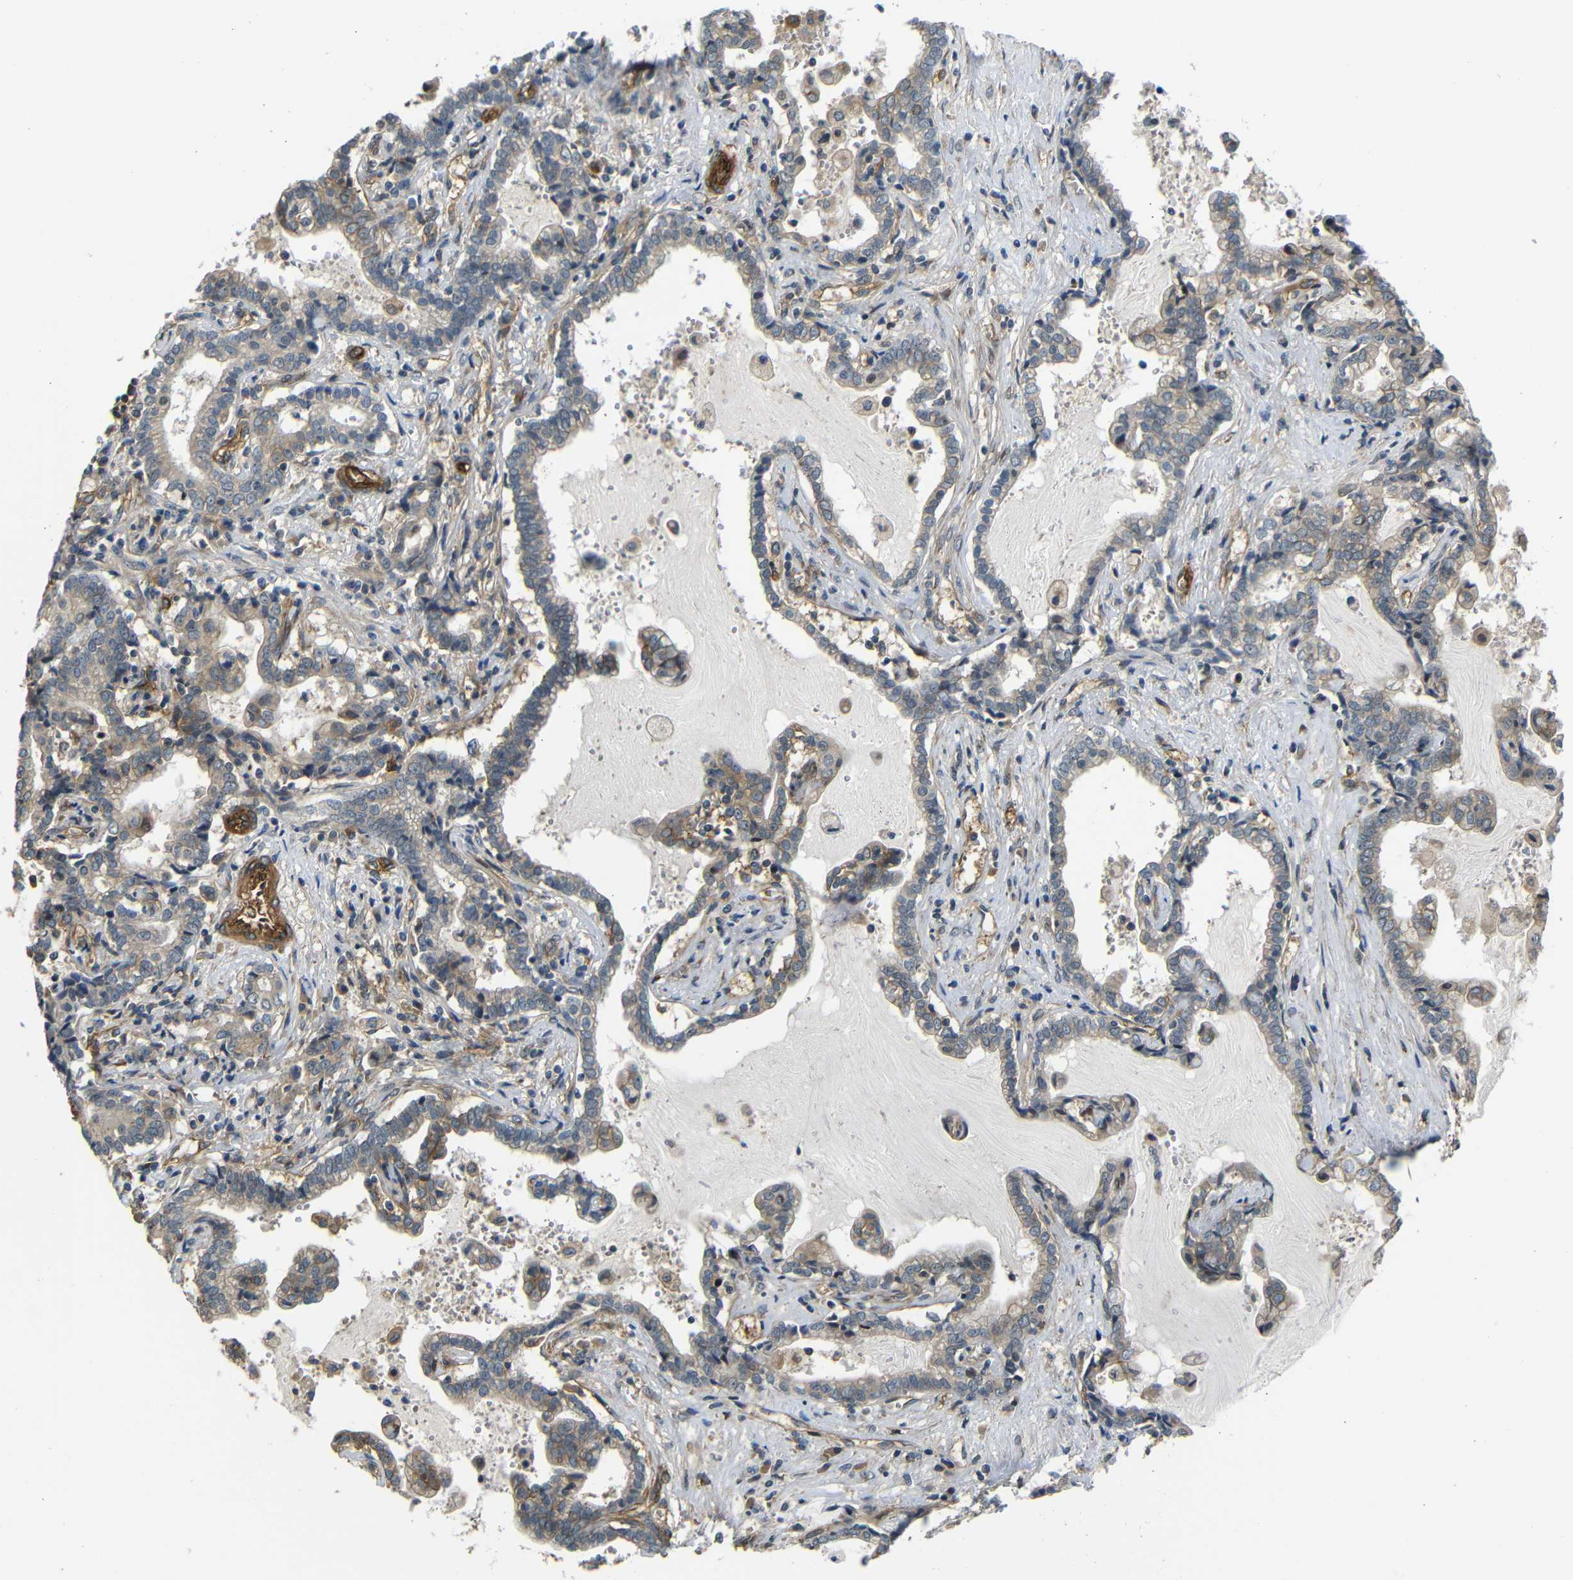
{"staining": {"intensity": "weak", "quantity": ">75%", "location": "cytoplasmic/membranous"}, "tissue": "liver cancer", "cell_type": "Tumor cells", "image_type": "cancer", "snomed": [{"axis": "morphology", "description": "Cholangiocarcinoma"}, {"axis": "topography", "description": "Liver"}], "caption": "Weak cytoplasmic/membranous staining is appreciated in approximately >75% of tumor cells in liver cholangiocarcinoma. The staining was performed using DAB to visualize the protein expression in brown, while the nuclei were stained in blue with hematoxylin (Magnification: 20x).", "gene": "RELL1", "patient": {"sex": "male", "age": 57}}